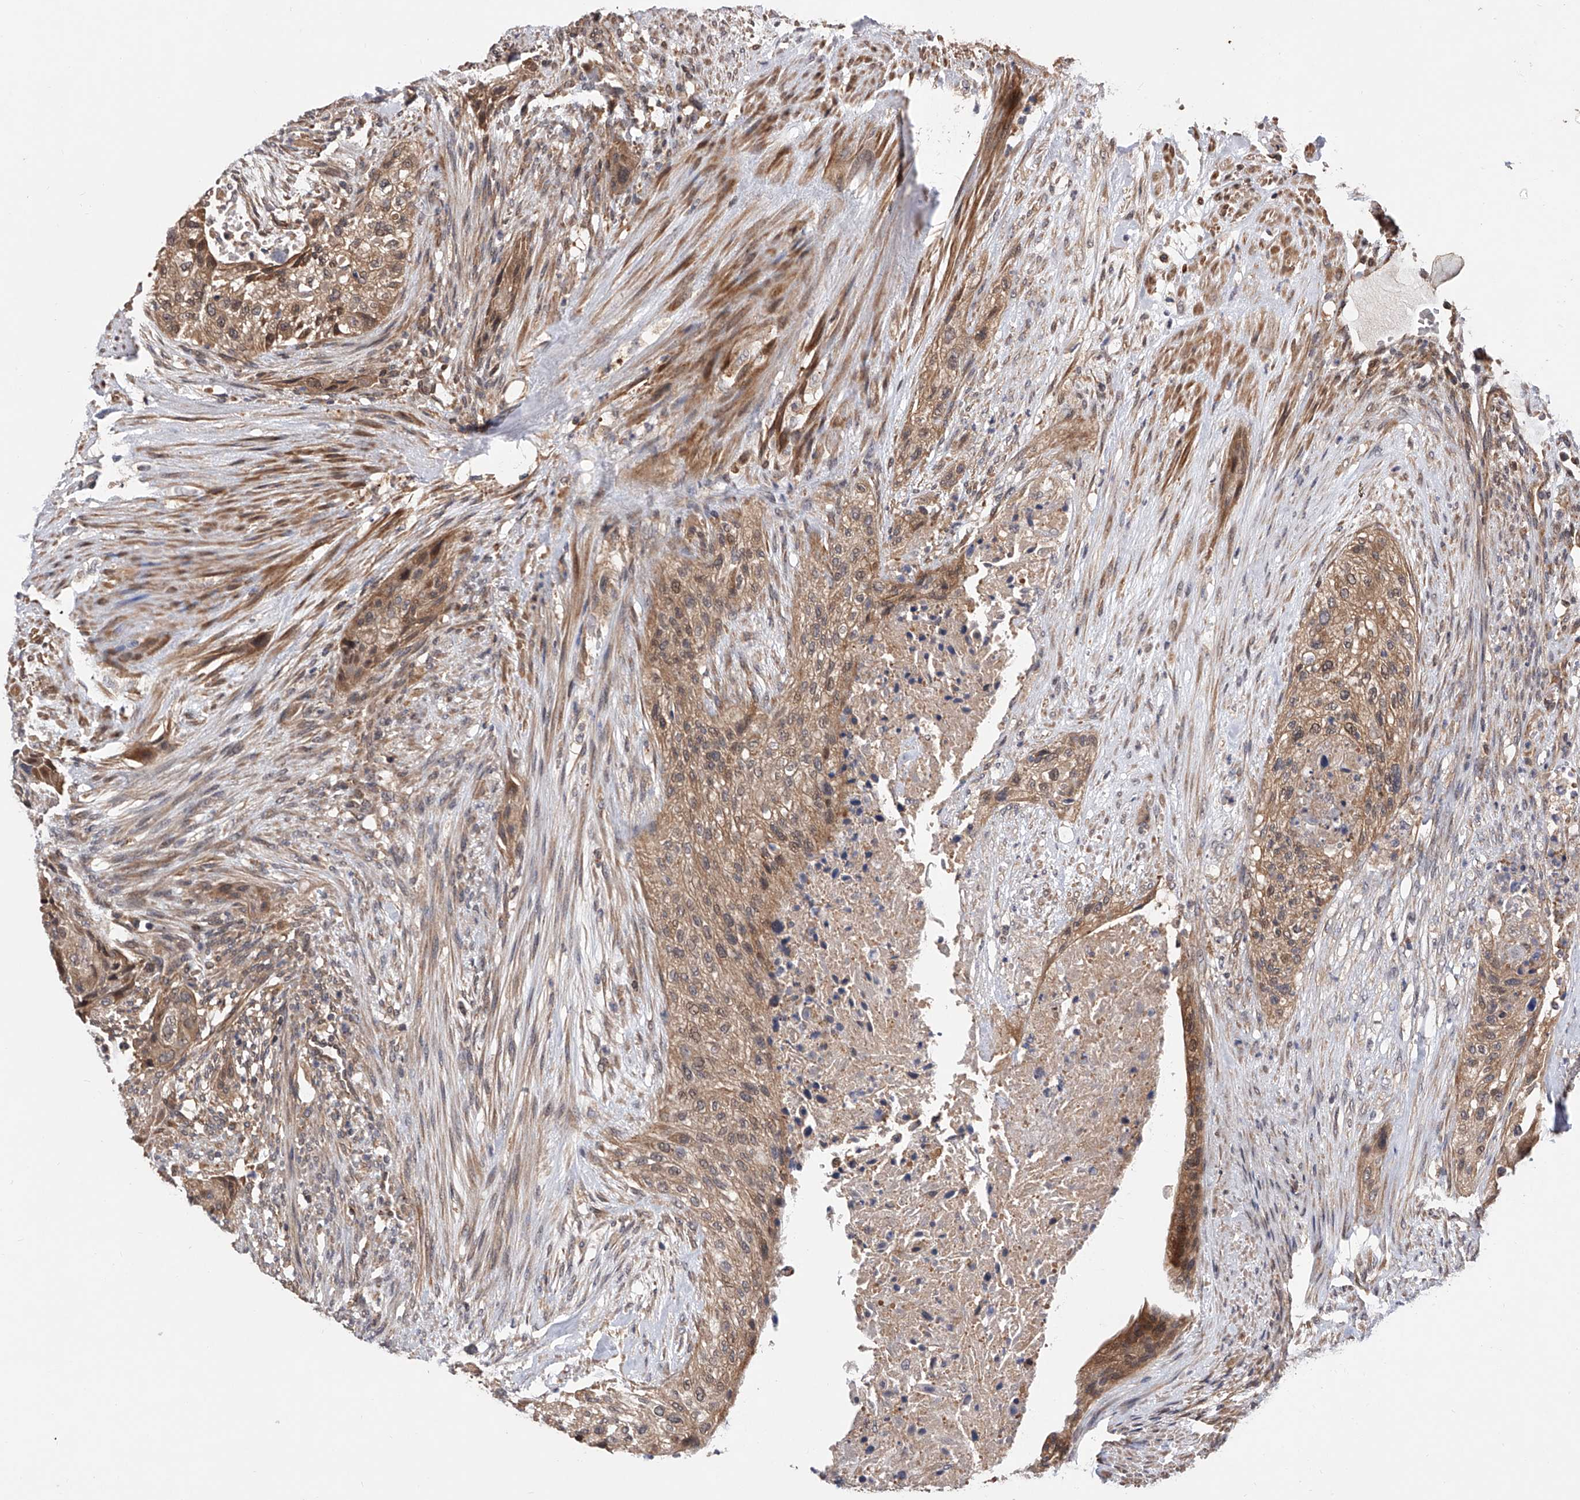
{"staining": {"intensity": "weak", "quantity": ">75%", "location": "cytoplasmic/membranous"}, "tissue": "urothelial cancer", "cell_type": "Tumor cells", "image_type": "cancer", "snomed": [{"axis": "morphology", "description": "Urothelial carcinoma, High grade"}, {"axis": "topography", "description": "Urinary bladder"}], "caption": "Urothelial cancer tissue exhibits weak cytoplasmic/membranous positivity in about >75% of tumor cells", "gene": "GMDS", "patient": {"sex": "male", "age": 35}}